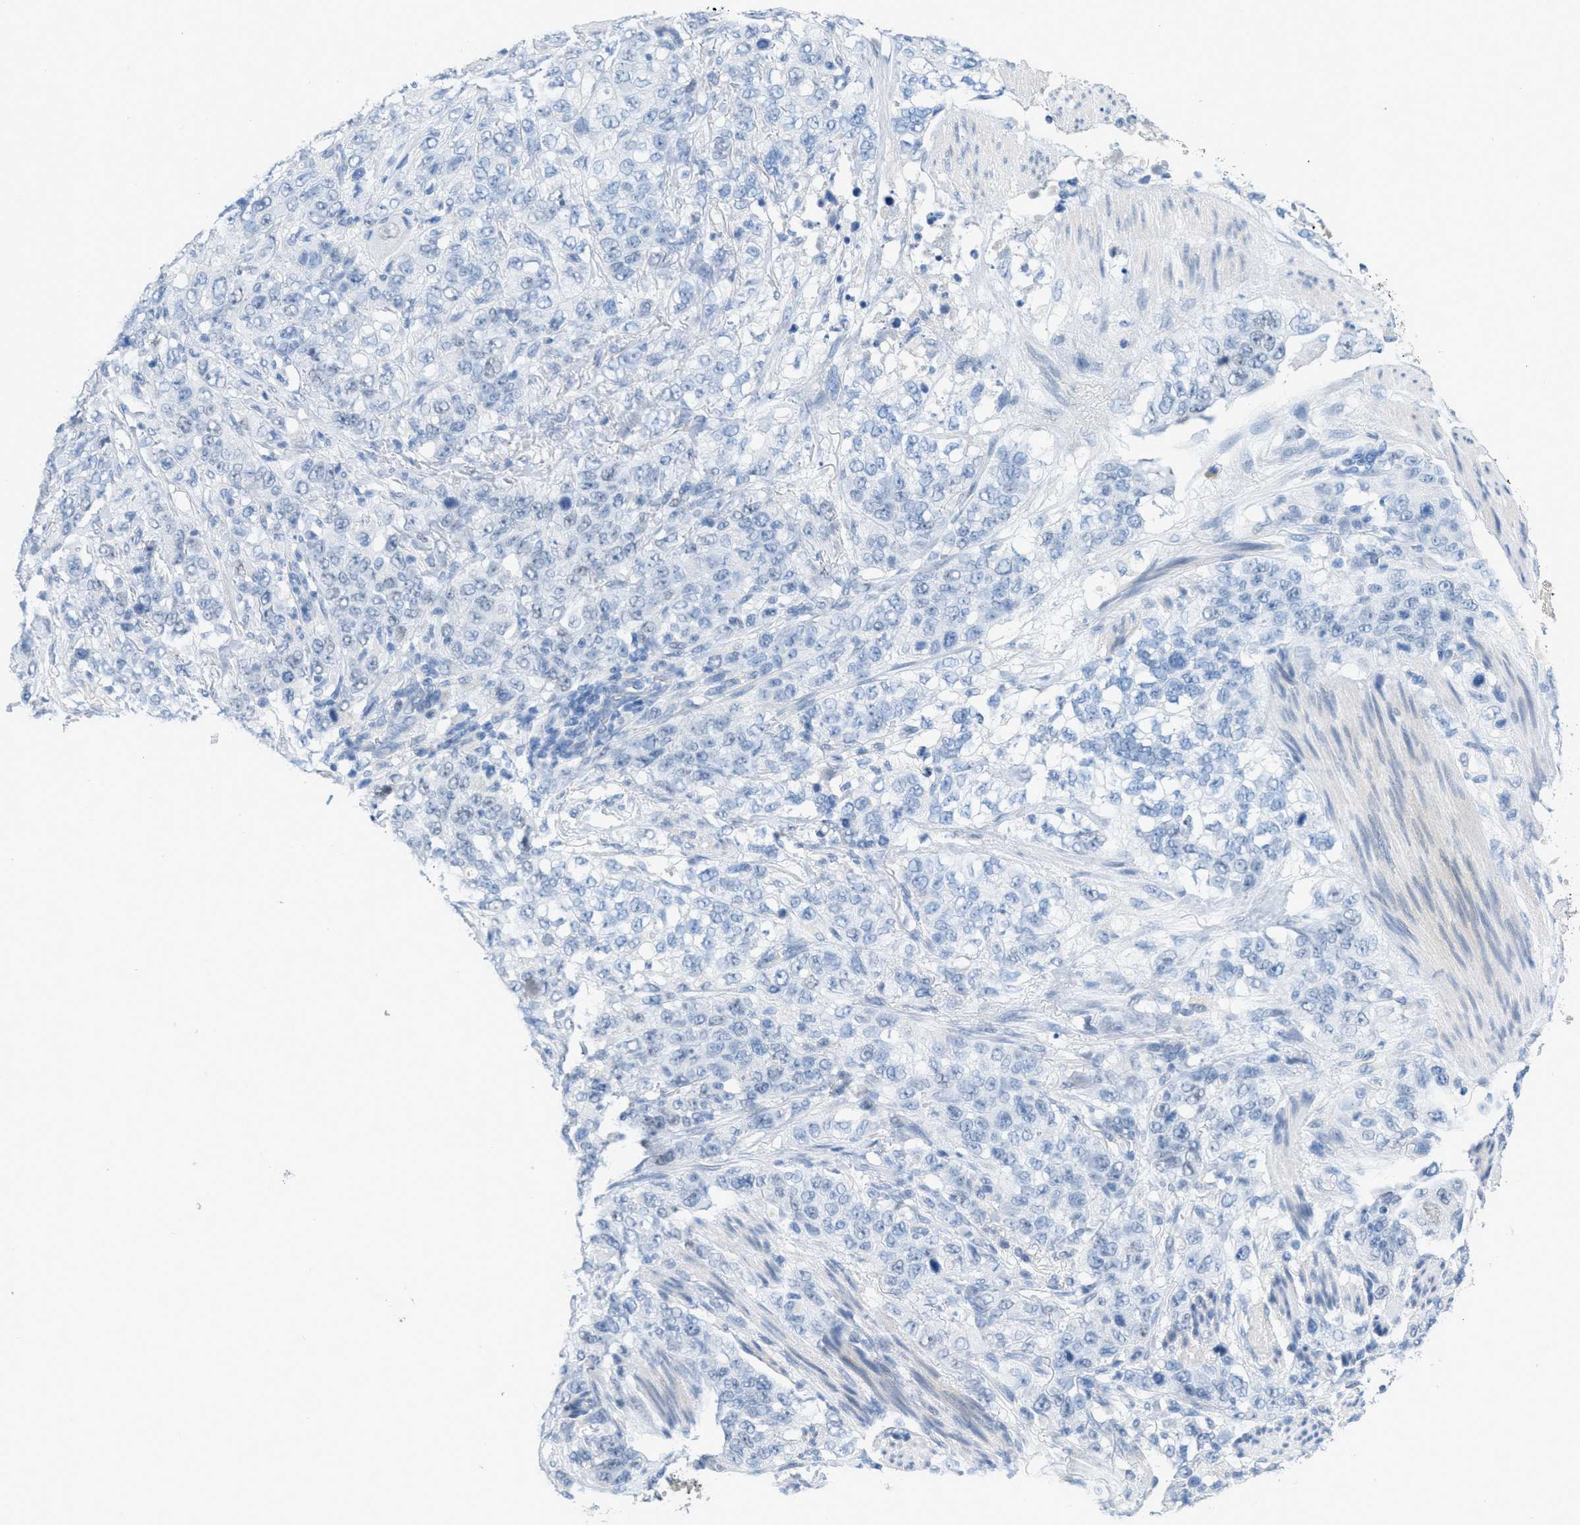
{"staining": {"intensity": "negative", "quantity": "none", "location": "none"}, "tissue": "stomach cancer", "cell_type": "Tumor cells", "image_type": "cancer", "snomed": [{"axis": "morphology", "description": "Adenocarcinoma, NOS"}, {"axis": "topography", "description": "Stomach"}], "caption": "Immunohistochemistry (IHC) of stomach cancer (adenocarcinoma) exhibits no expression in tumor cells.", "gene": "HSF2", "patient": {"sex": "male", "age": 48}}